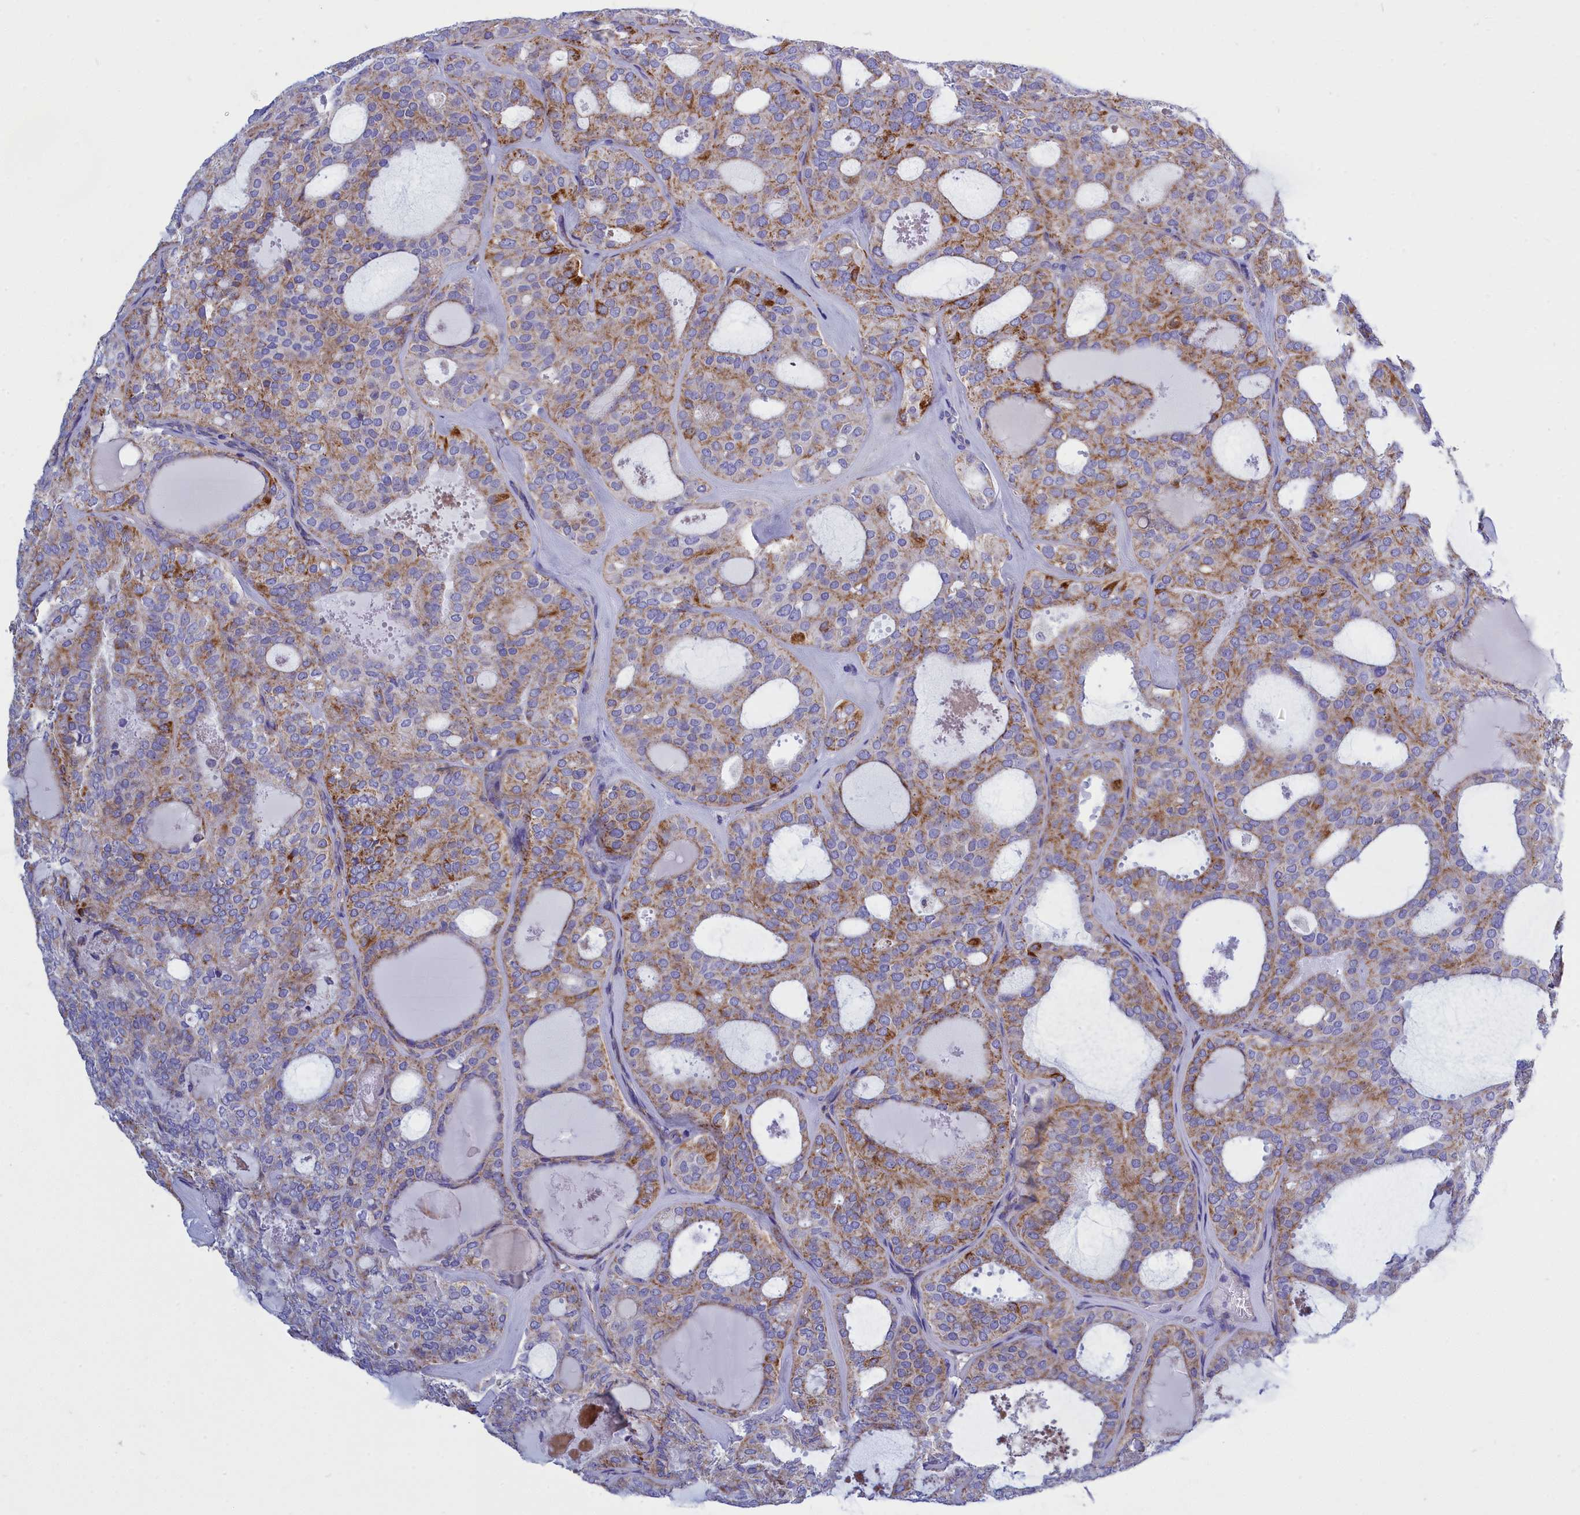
{"staining": {"intensity": "moderate", "quantity": "25%-75%", "location": "cytoplasmic/membranous"}, "tissue": "thyroid cancer", "cell_type": "Tumor cells", "image_type": "cancer", "snomed": [{"axis": "morphology", "description": "Follicular adenoma carcinoma, NOS"}, {"axis": "topography", "description": "Thyroid gland"}], "caption": "Protein analysis of thyroid follicular adenoma carcinoma tissue shows moderate cytoplasmic/membranous positivity in approximately 25%-75% of tumor cells. (IHC, brightfield microscopy, high magnification).", "gene": "CCRL2", "patient": {"sex": "male", "age": 75}}